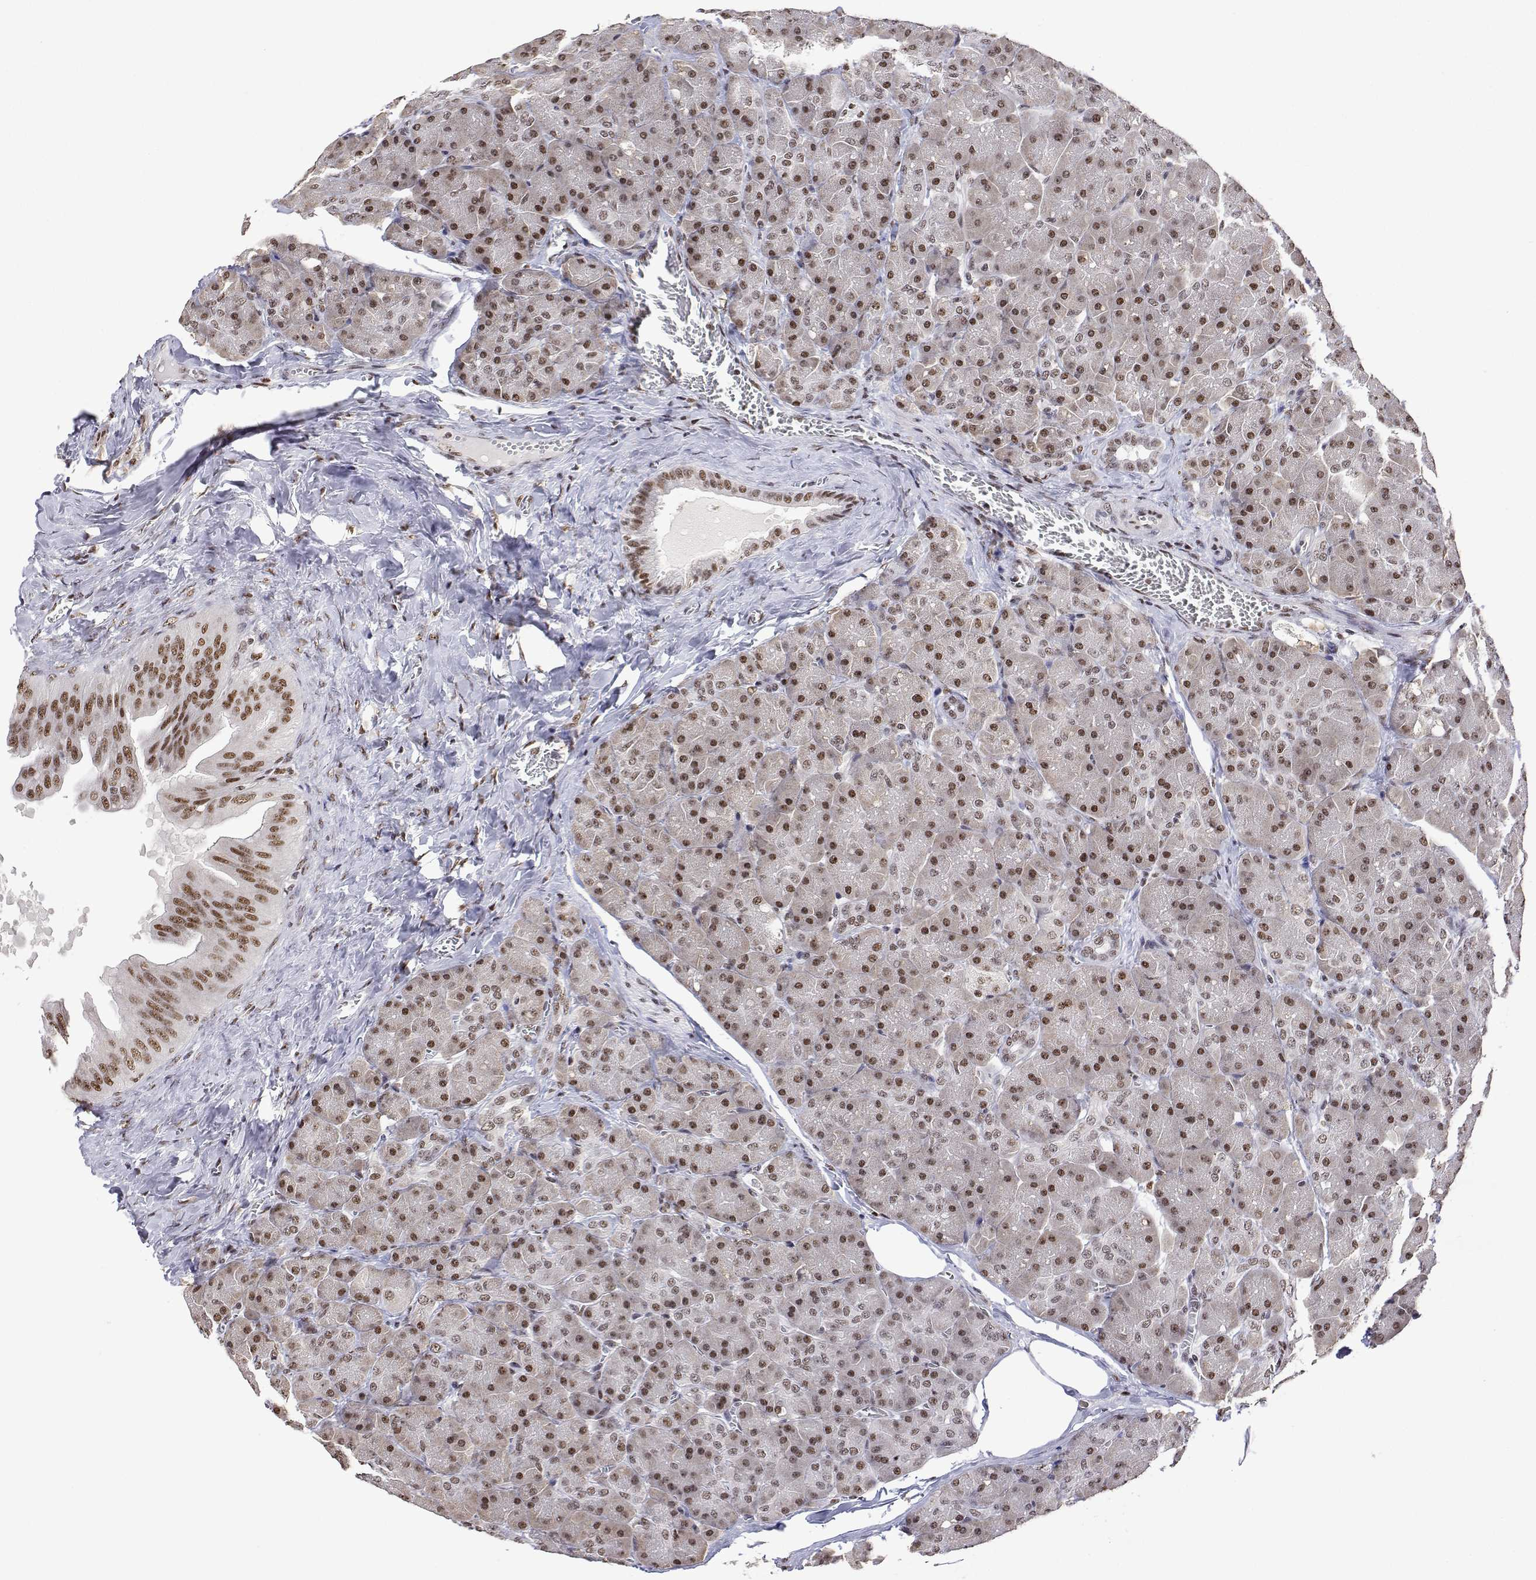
{"staining": {"intensity": "moderate", "quantity": ">75%", "location": "nuclear"}, "tissue": "pancreas", "cell_type": "Exocrine glandular cells", "image_type": "normal", "snomed": [{"axis": "morphology", "description": "Normal tissue, NOS"}, {"axis": "topography", "description": "Pancreas"}], "caption": "Benign pancreas displays moderate nuclear staining in about >75% of exocrine glandular cells The protein of interest is stained brown, and the nuclei are stained in blue (DAB (3,3'-diaminobenzidine) IHC with brightfield microscopy, high magnification)..", "gene": "ADAR", "patient": {"sex": "male", "age": 55}}